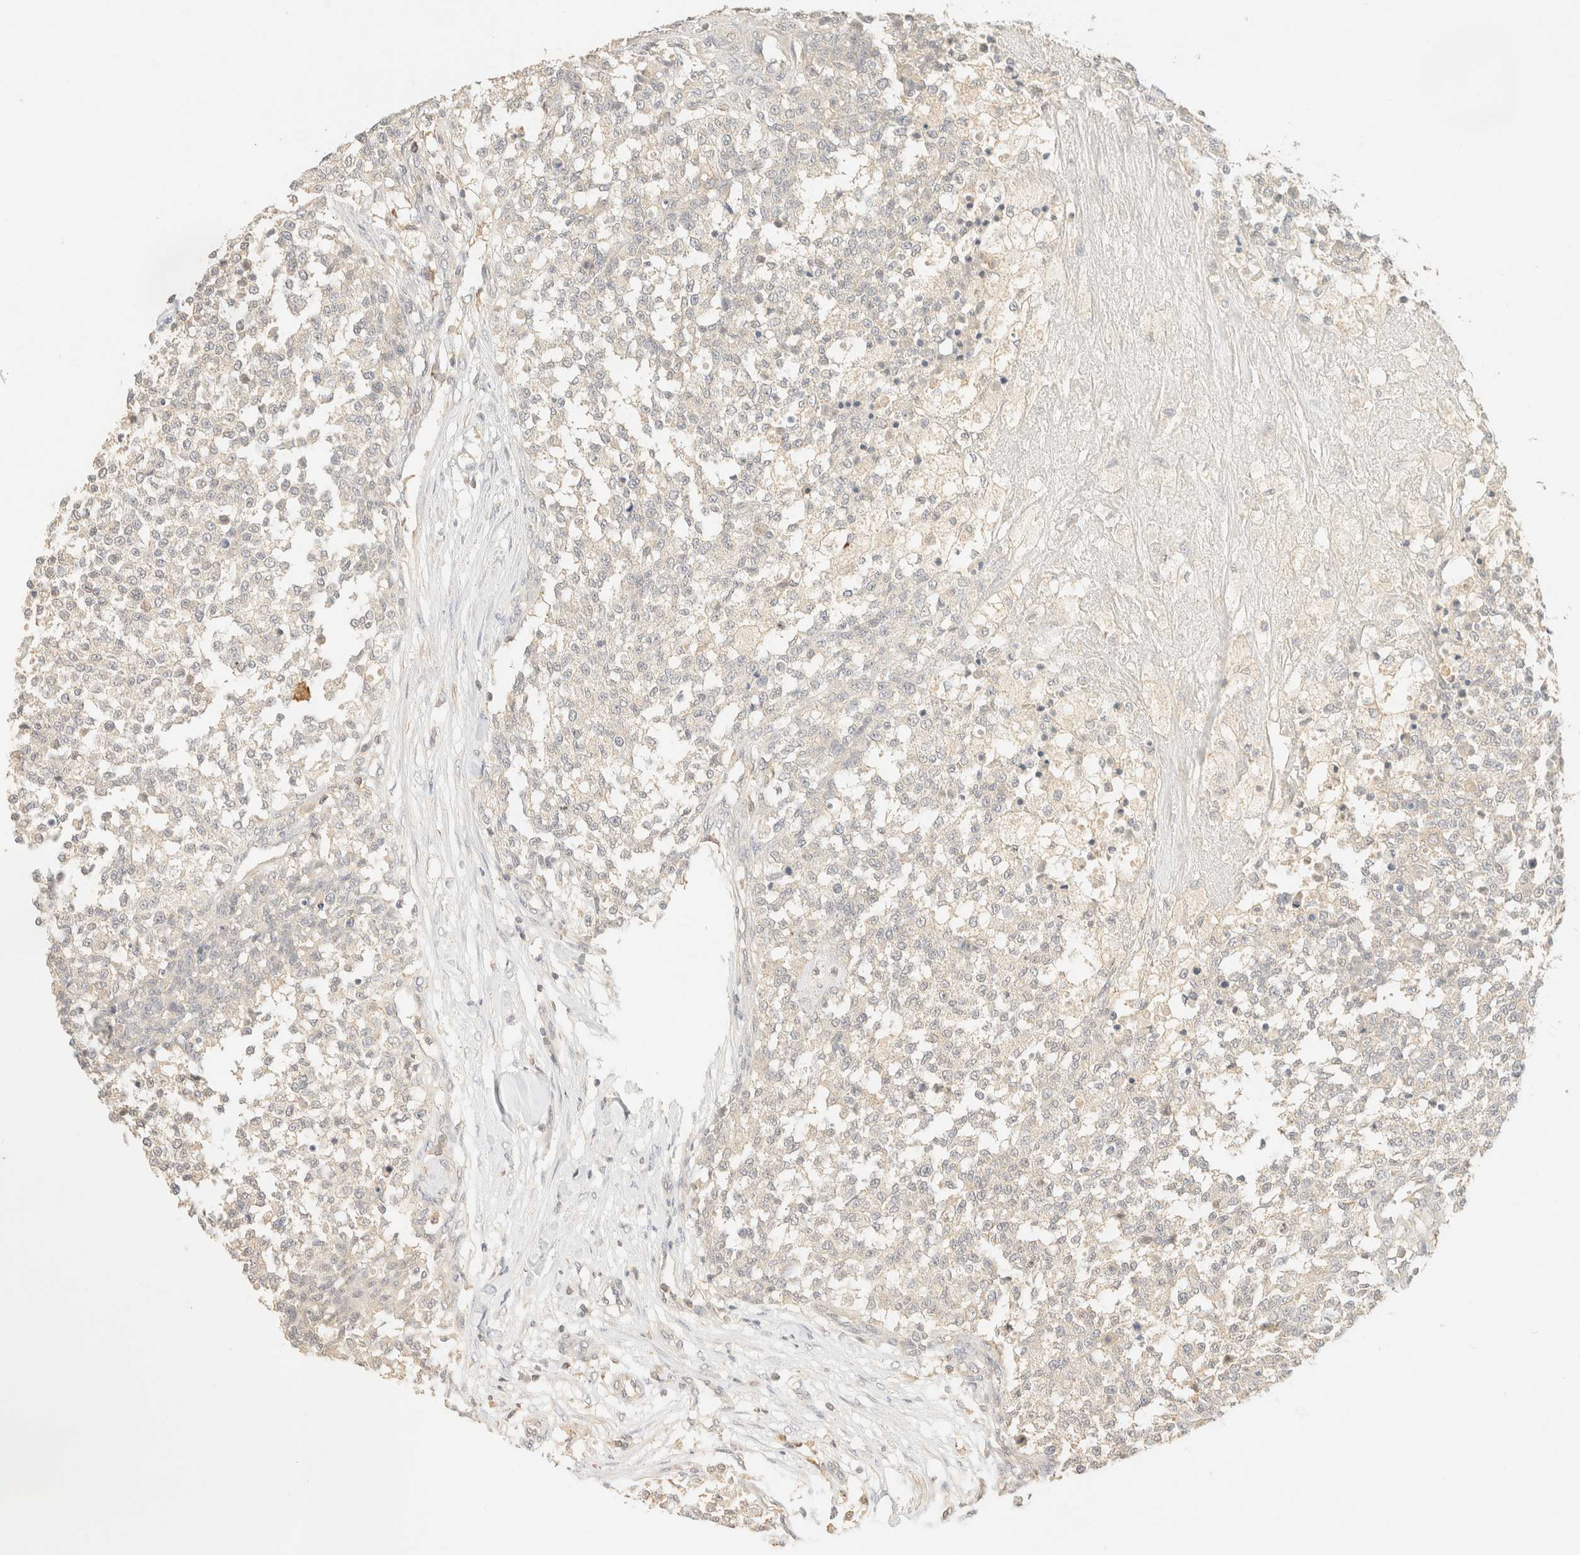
{"staining": {"intensity": "negative", "quantity": "none", "location": "none"}, "tissue": "testis cancer", "cell_type": "Tumor cells", "image_type": "cancer", "snomed": [{"axis": "morphology", "description": "Seminoma, NOS"}, {"axis": "topography", "description": "Testis"}], "caption": "A high-resolution histopathology image shows immunohistochemistry staining of testis cancer (seminoma), which reveals no significant positivity in tumor cells.", "gene": "TIMD4", "patient": {"sex": "male", "age": 59}}